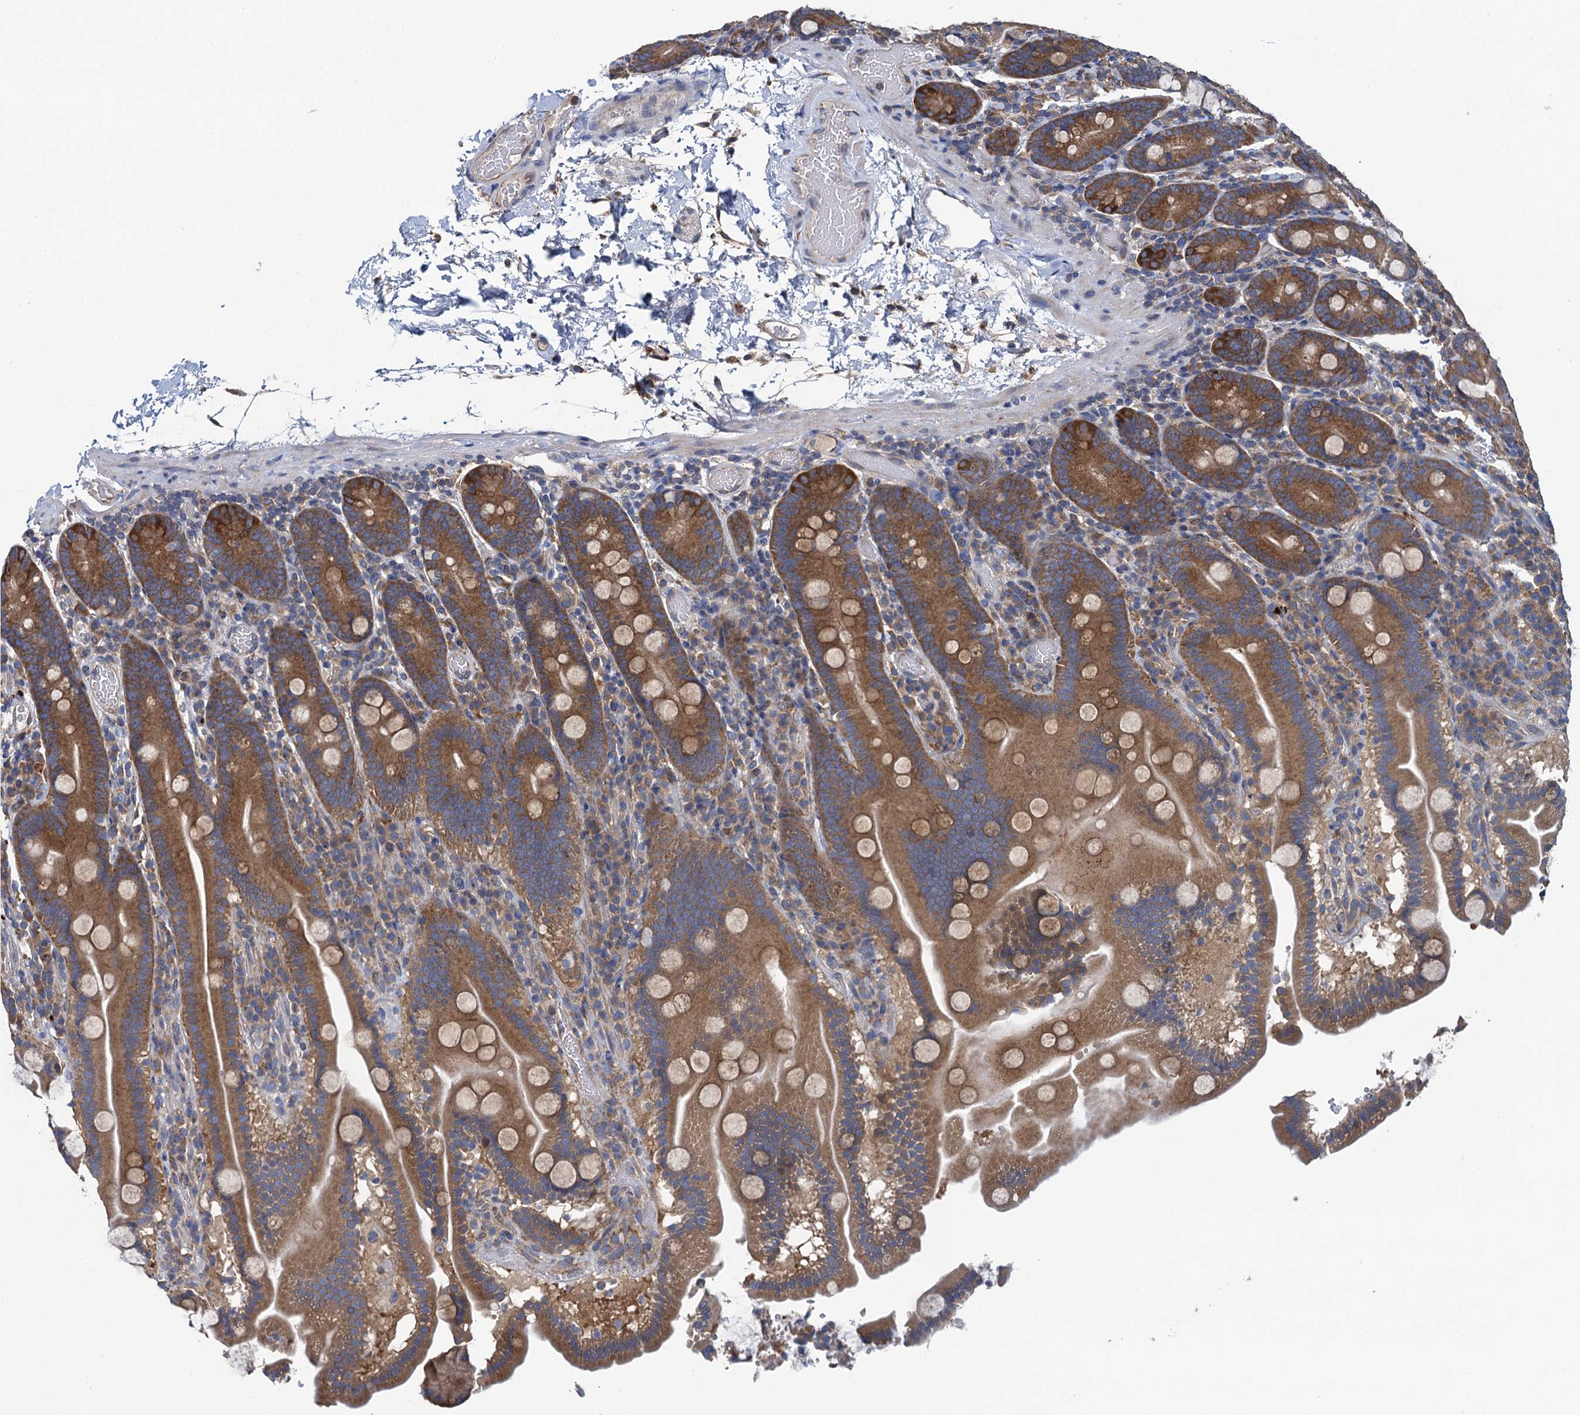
{"staining": {"intensity": "moderate", "quantity": ">75%", "location": "cytoplasmic/membranous"}, "tissue": "duodenum", "cell_type": "Glandular cells", "image_type": "normal", "snomed": [{"axis": "morphology", "description": "Normal tissue, NOS"}, {"axis": "topography", "description": "Duodenum"}], "caption": "Protein positivity by immunohistochemistry (IHC) exhibits moderate cytoplasmic/membranous positivity in approximately >75% of glandular cells in benign duodenum. (Stains: DAB (3,3'-diaminobenzidine) in brown, nuclei in blue, Microscopy: brightfield microscopy at high magnification).", "gene": "ADCY9", "patient": {"sex": "male", "age": 55}}